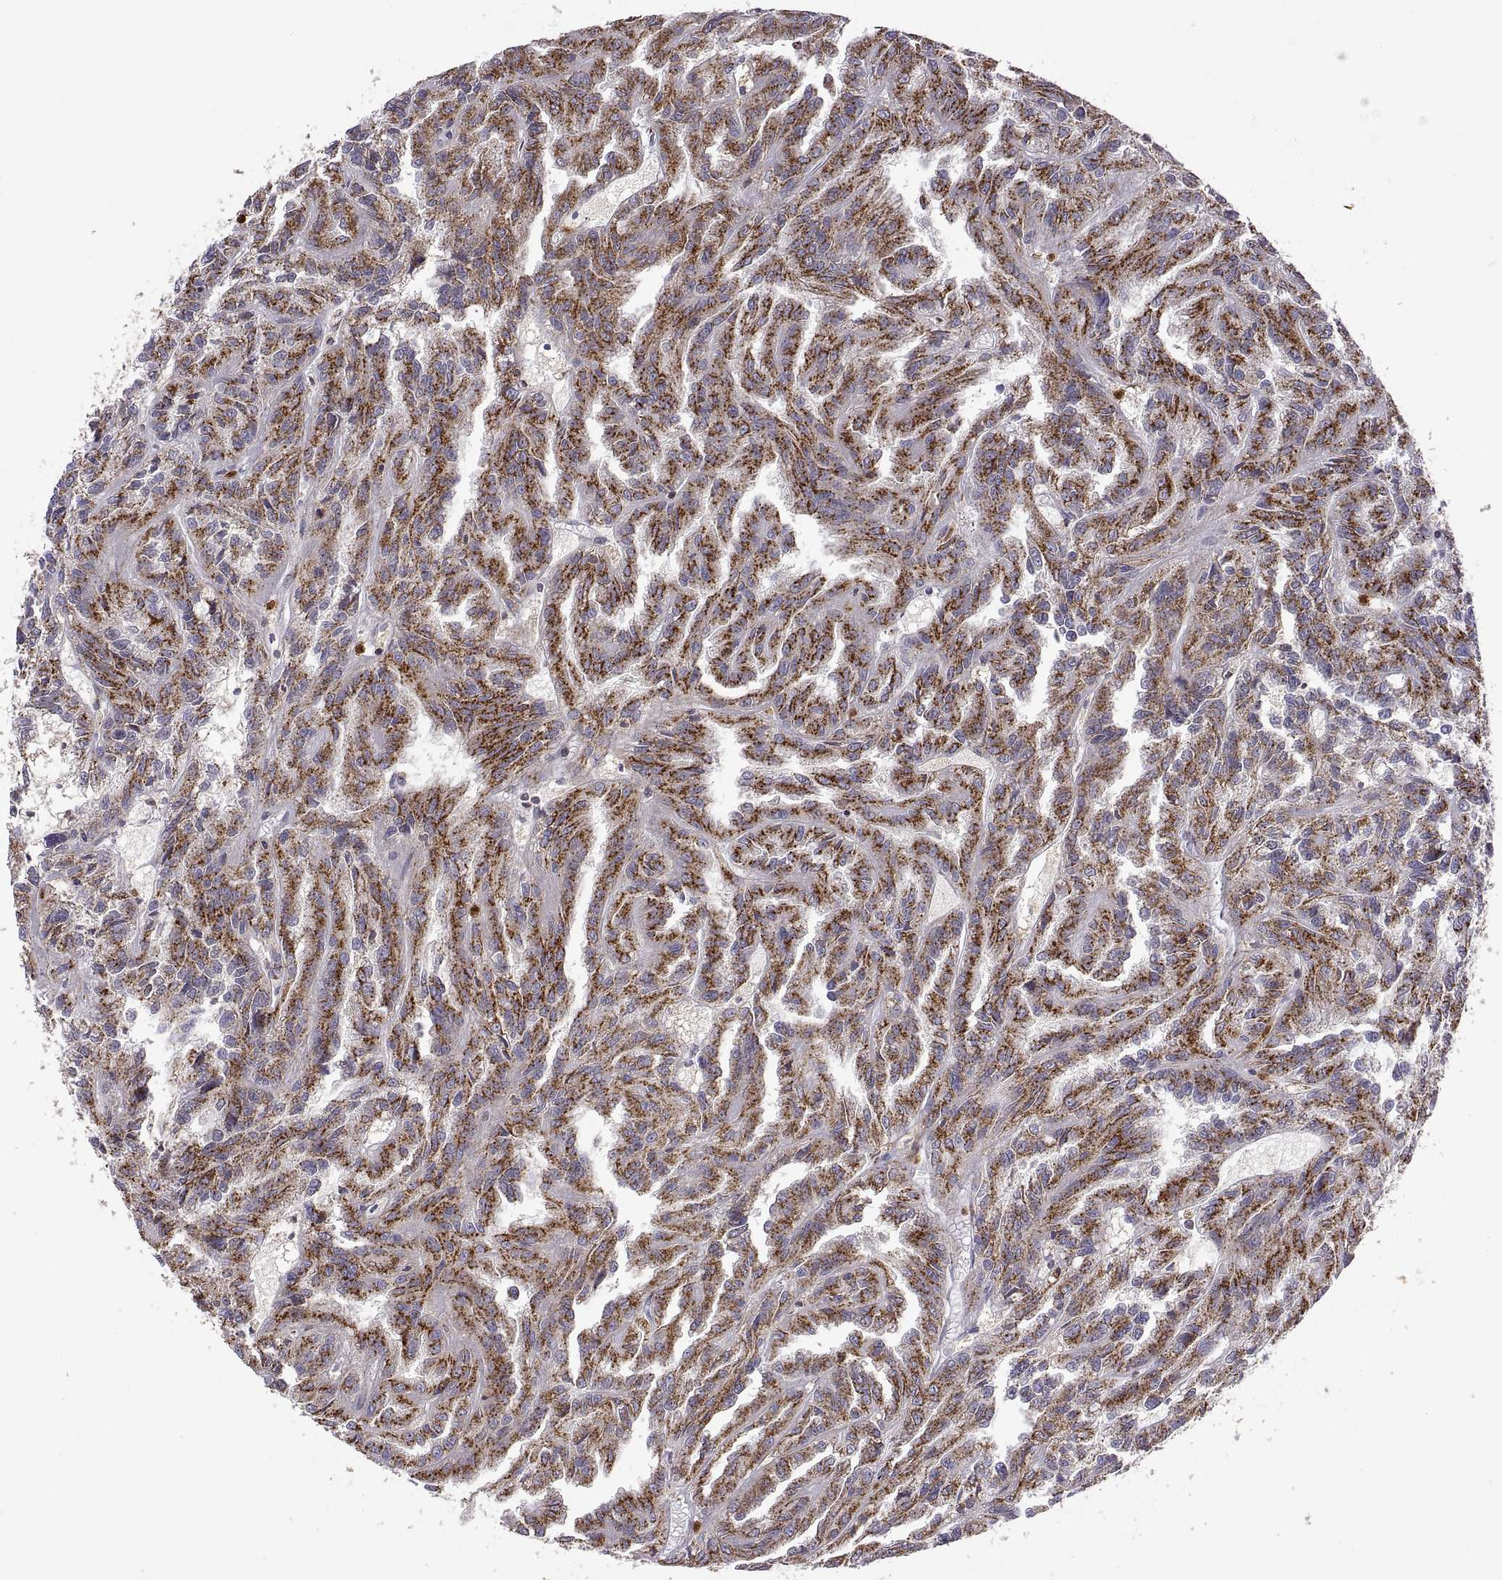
{"staining": {"intensity": "strong", "quantity": ">75%", "location": "cytoplasmic/membranous"}, "tissue": "renal cancer", "cell_type": "Tumor cells", "image_type": "cancer", "snomed": [{"axis": "morphology", "description": "Adenocarcinoma, NOS"}, {"axis": "topography", "description": "Kidney"}], "caption": "A high amount of strong cytoplasmic/membranous staining is identified in about >75% of tumor cells in adenocarcinoma (renal) tissue.", "gene": "ACAP1", "patient": {"sex": "male", "age": 79}}